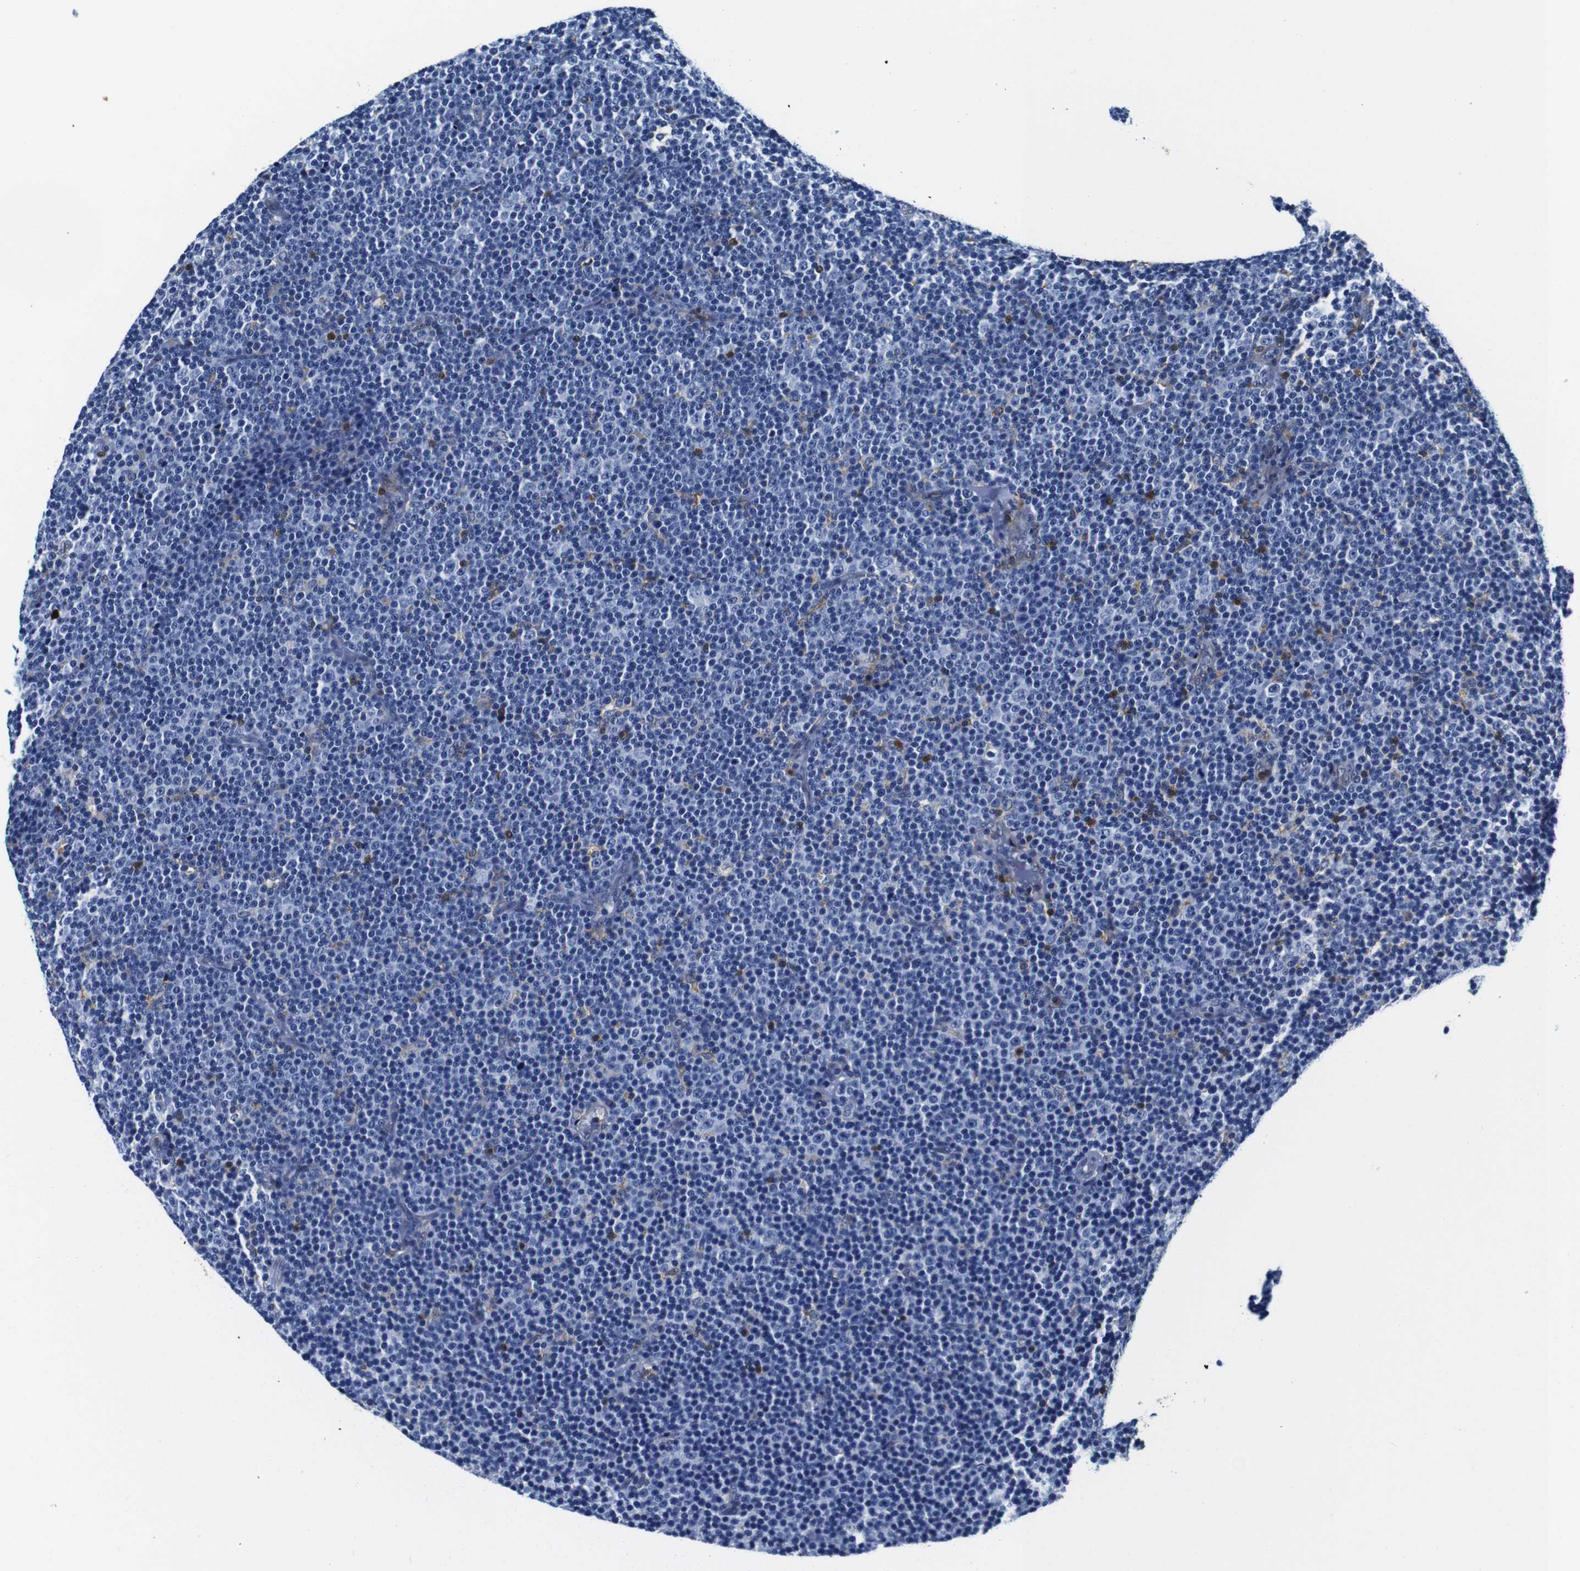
{"staining": {"intensity": "negative", "quantity": "none", "location": "none"}, "tissue": "lymphoma", "cell_type": "Tumor cells", "image_type": "cancer", "snomed": [{"axis": "morphology", "description": "Malignant lymphoma, non-Hodgkin's type, Low grade"}, {"axis": "topography", "description": "Lymph node"}], "caption": "Lymphoma was stained to show a protein in brown. There is no significant positivity in tumor cells.", "gene": "ANXA1", "patient": {"sex": "female", "age": 67}}